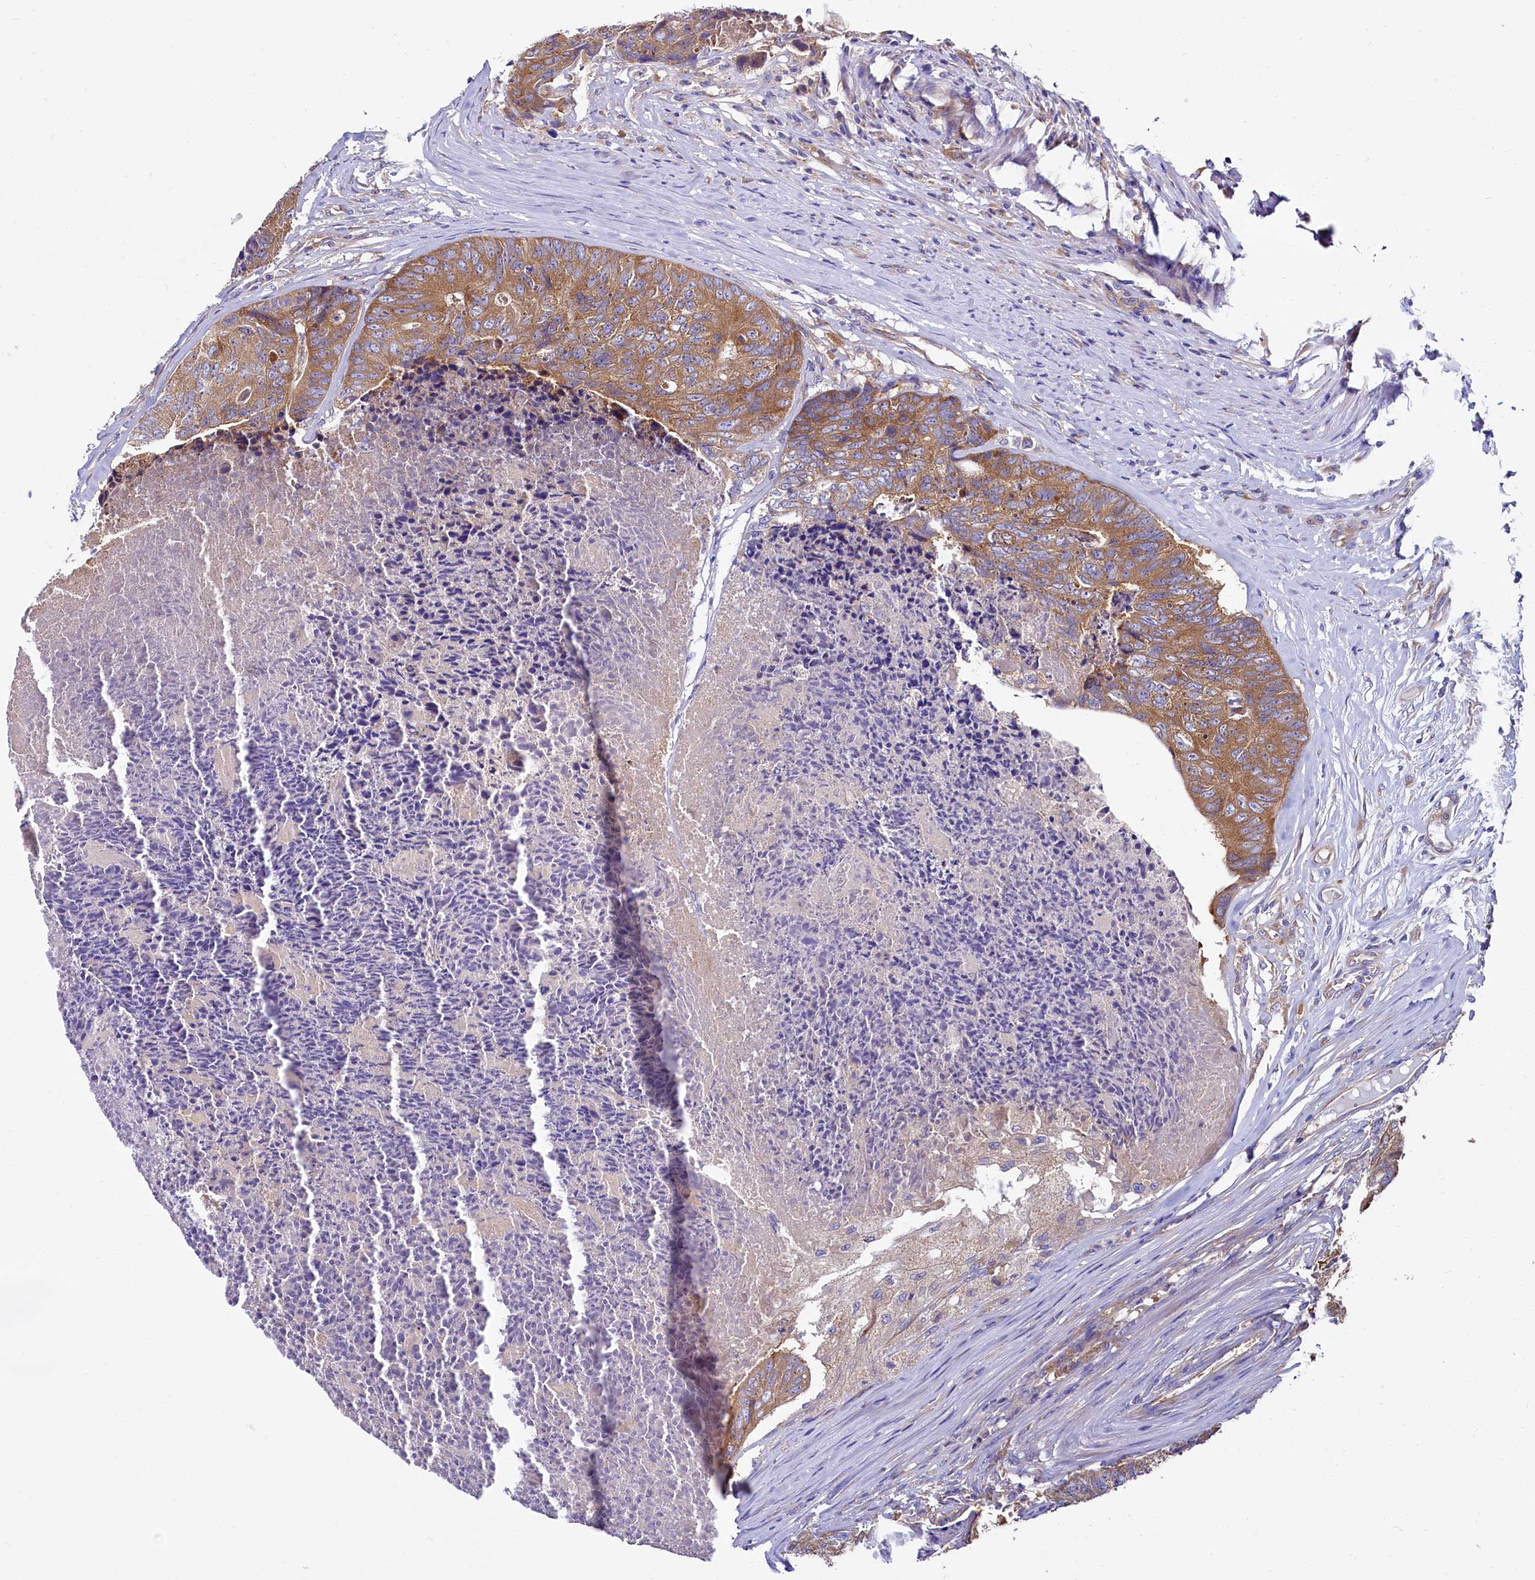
{"staining": {"intensity": "moderate", "quantity": ">75%", "location": "cytoplasmic/membranous"}, "tissue": "colorectal cancer", "cell_type": "Tumor cells", "image_type": "cancer", "snomed": [{"axis": "morphology", "description": "Adenocarcinoma, NOS"}, {"axis": "topography", "description": "Colon"}], "caption": "Human colorectal cancer (adenocarcinoma) stained with a brown dye reveals moderate cytoplasmic/membranous positive expression in about >75% of tumor cells.", "gene": "QARS1", "patient": {"sex": "female", "age": 67}}